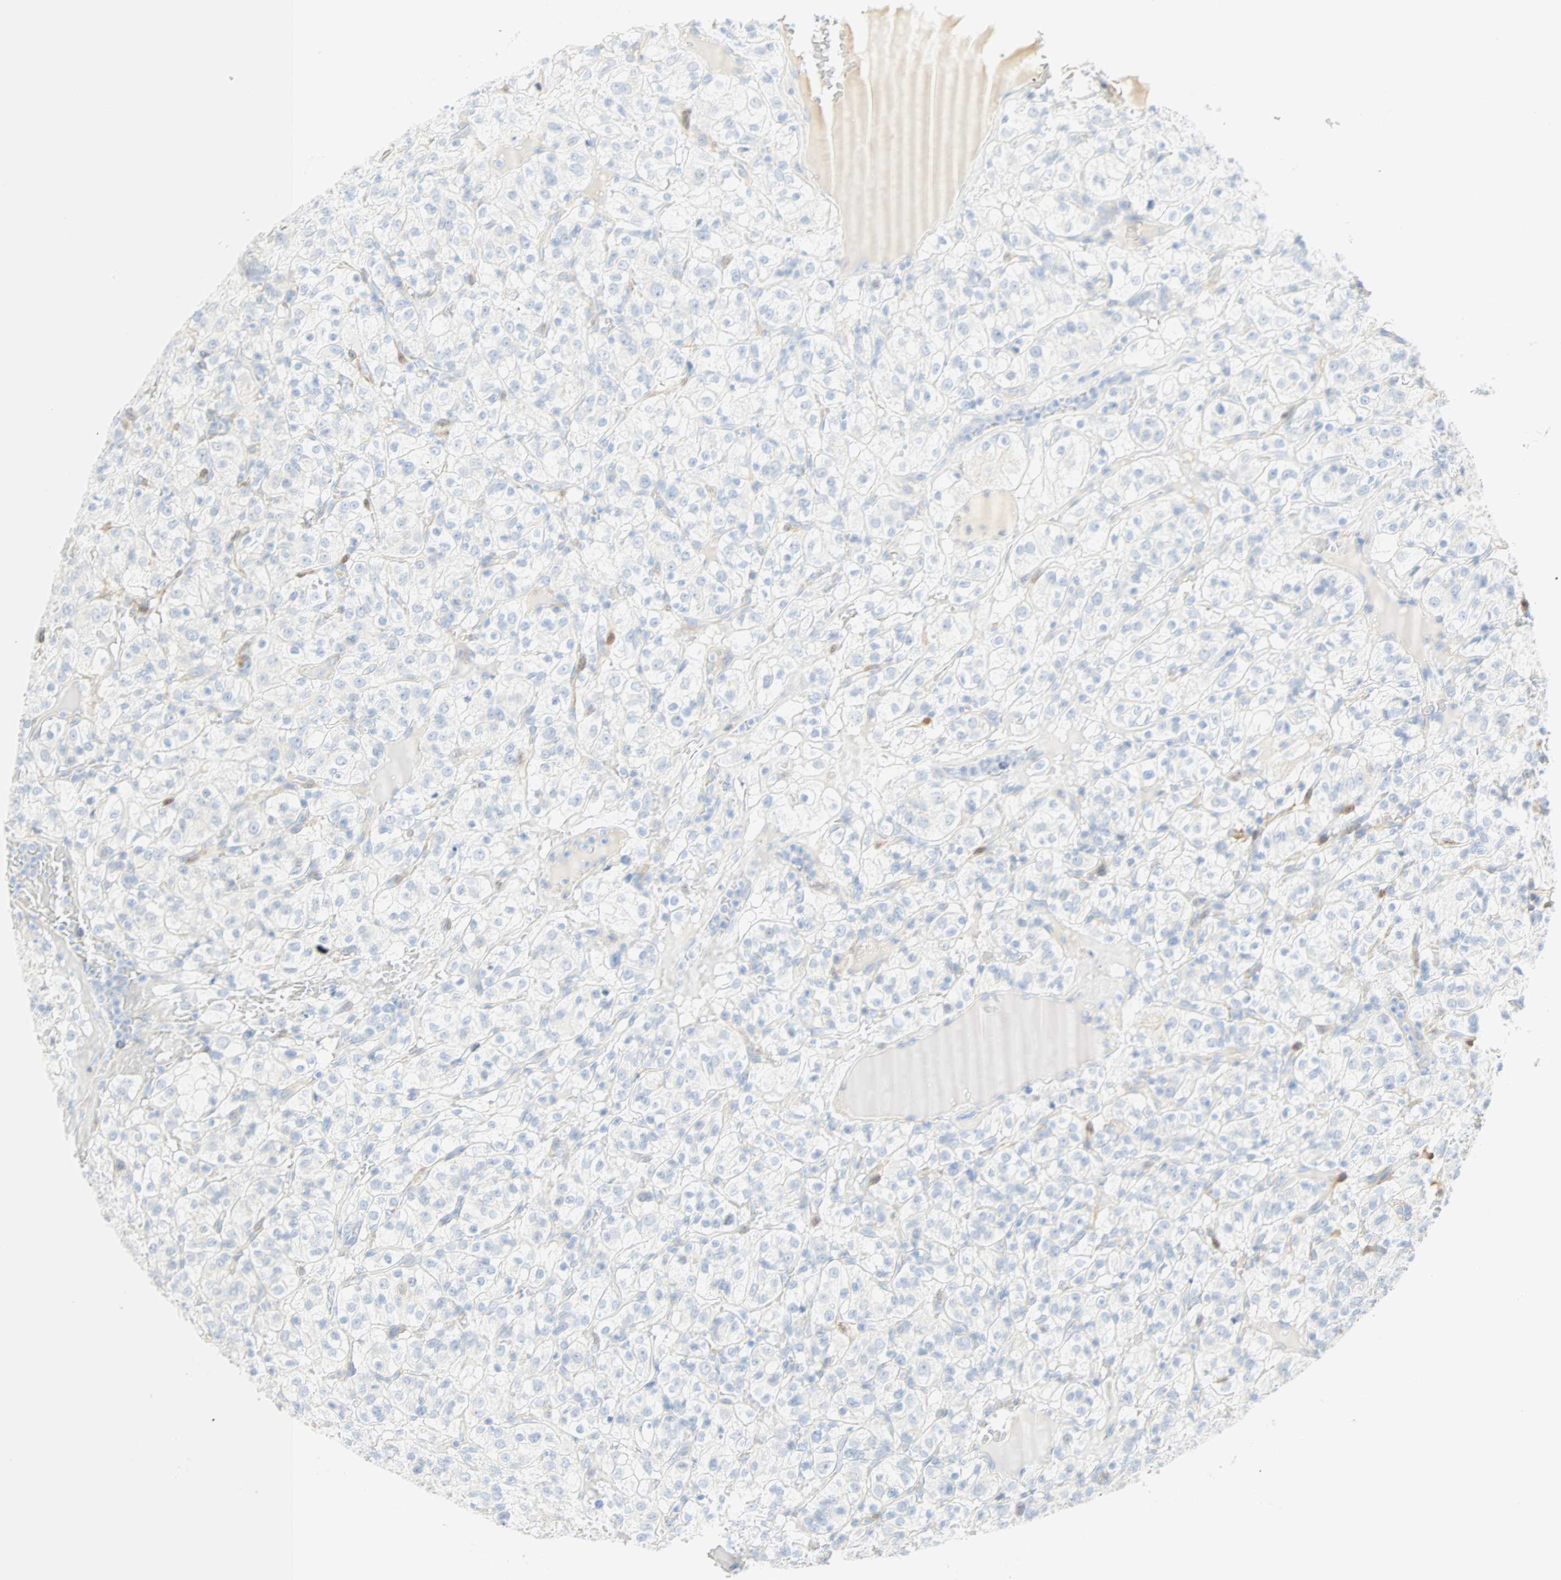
{"staining": {"intensity": "negative", "quantity": "none", "location": "none"}, "tissue": "renal cancer", "cell_type": "Tumor cells", "image_type": "cancer", "snomed": [{"axis": "morphology", "description": "Normal tissue, NOS"}, {"axis": "morphology", "description": "Adenocarcinoma, NOS"}, {"axis": "topography", "description": "Kidney"}], "caption": "The image displays no staining of tumor cells in renal cancer.", "gene": "SELENBP1", "patient": {"sex": "female", "age": 72}}